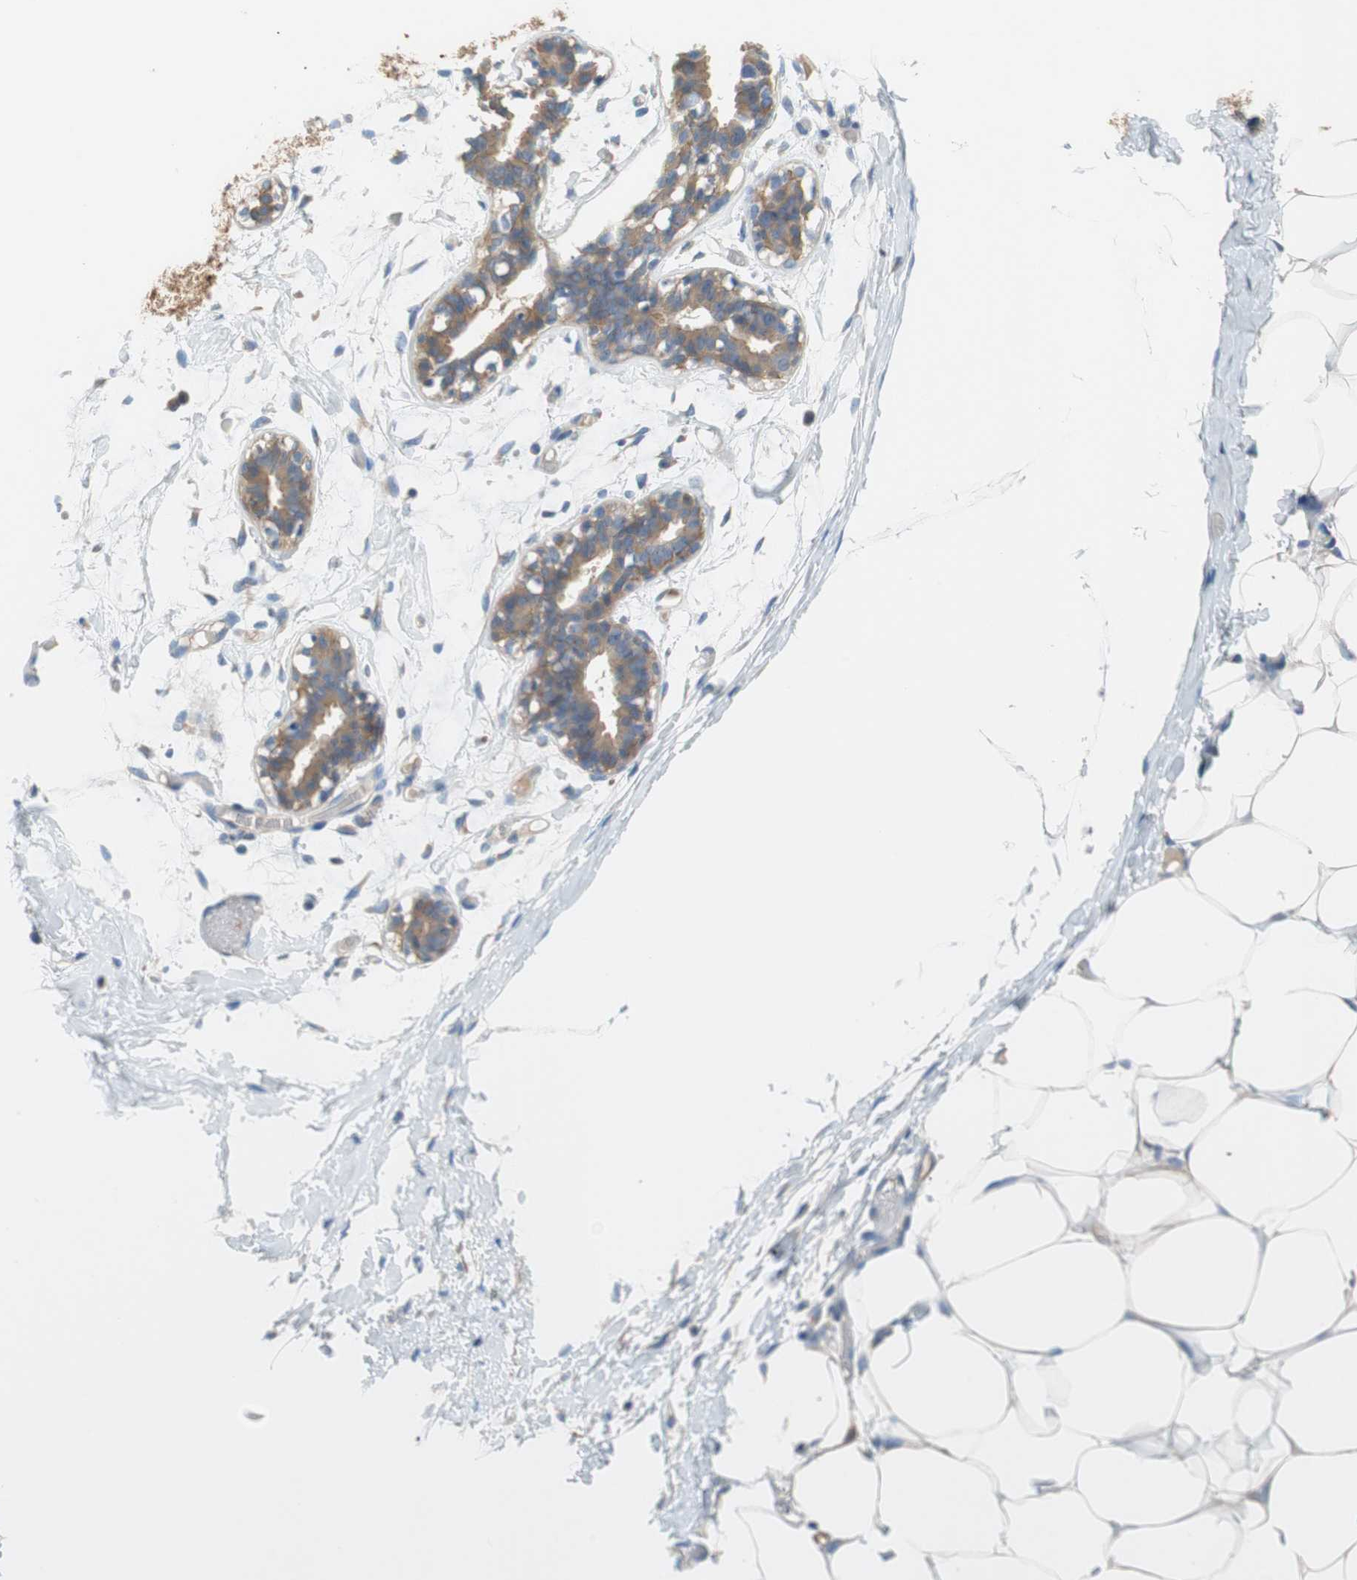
{"staining": {"intensity": "negative", "quantity": "none", "location": "none"}, "tissue": "adipose tissue", "cell_type": "Adipocytes", "image_type": "normal", "snomed": [{"axis": "morphology", "description": "Normal tissue, NOS"}, {"axis": "topography", "description": "Breast"}, {"axis": "topography", "description": "Adipose tissue"}], "caption": "An immunohistochemistry (IHC) micrograph of unremarkable adipose tissue is shown. There is no staining in adipocytes of adipose tissue. (Stains: DAB (3,3'-diaminobenzidine) IHC with hematoxylin counter stain, Microscopy: brightfield microscopy at high magnification).", "gene": "GLUL", "patient": {"sex": "female", "age": 25}}